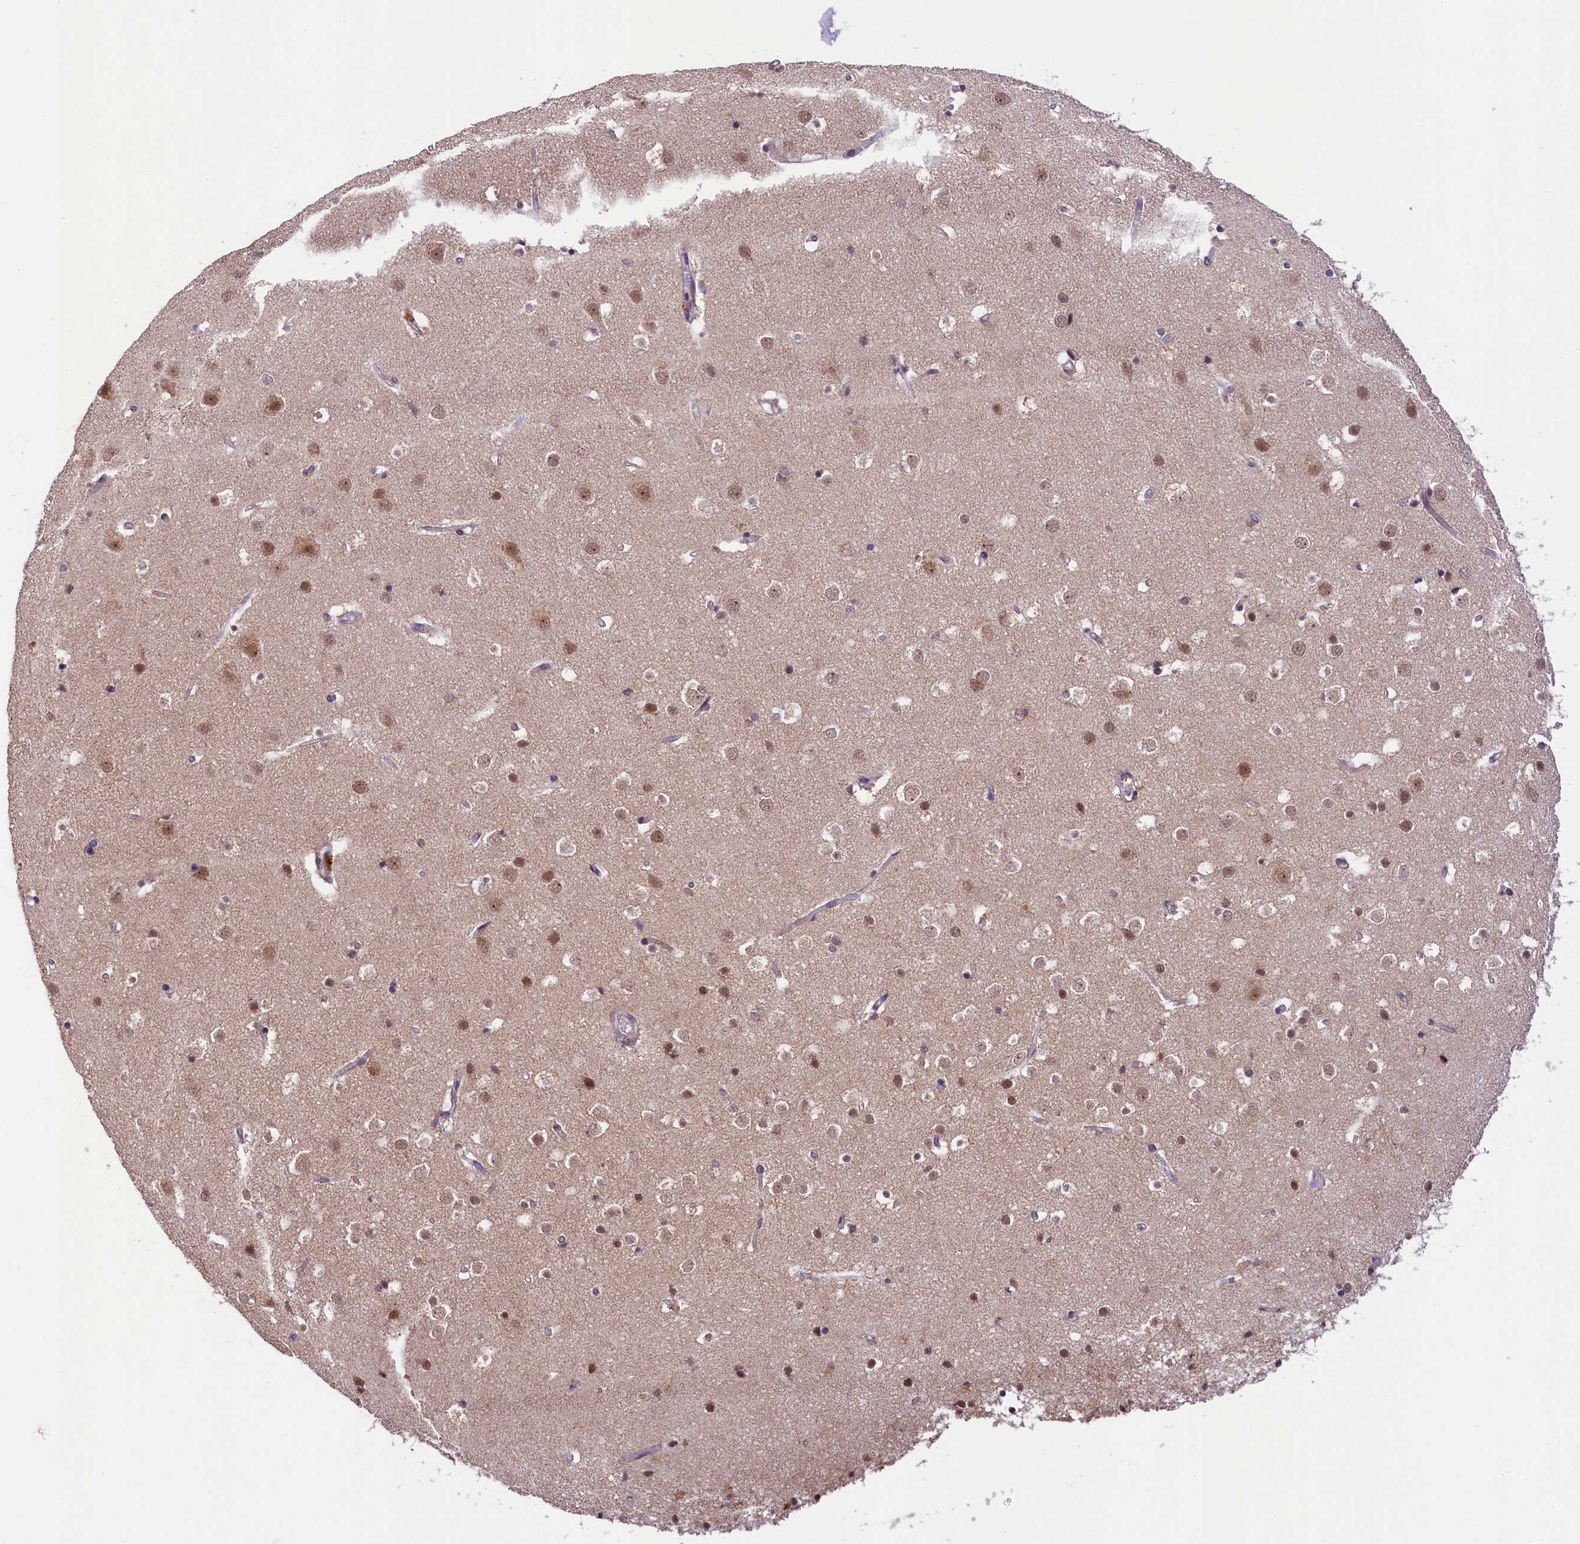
{"staining": {"intensity": "negative", "quantity": "none", "location": "none"}, "tissue": "cerebral cortex", "cell_type": "Endothelial cells", "image_type": "normal", "snomed": [{"axis": "morphology", "description": "Normal tissue, NOS"}, {"axis": "topography", "description": "Cerebral cortex"}], "caption": "This is a photomicrograph of immunohistochemistry (IHC) staining of normal cerebral cortex, which shows no expression in endothelial cells.", "gene": "PAF1", "patient": {"sex": "male", "age": 54}}